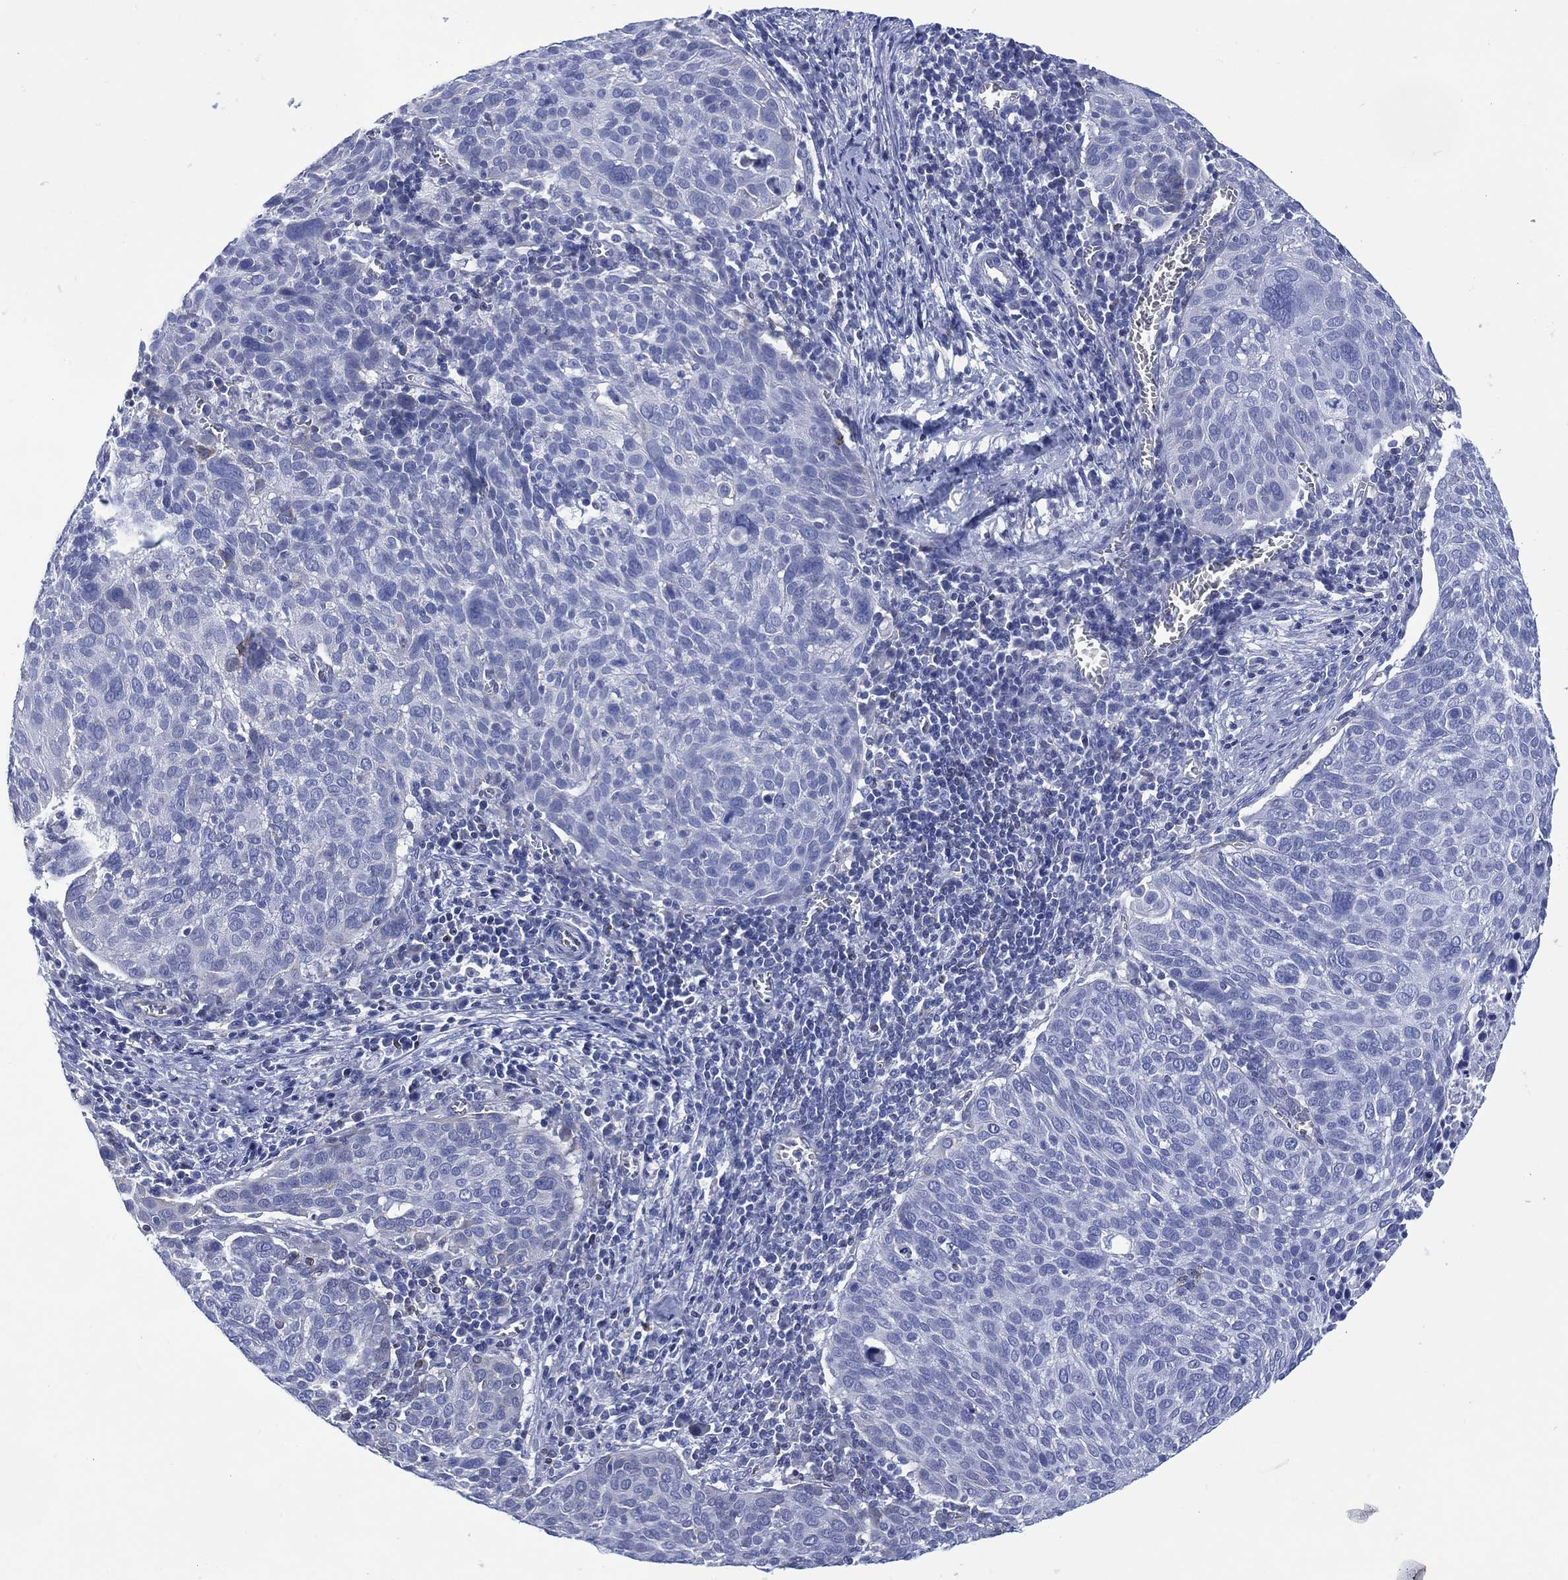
{"staining": {"intensity": "negative", "quantity": "none", "location": "none"}, "tissue": "cervical cancer", "cell_type": "Tumor cells", "image_type": "cancer", "snomed": [{"axis": "morphology", "description": "Squamous cell carcinoma, NOS"}, {"axis": "topography", "description": "Cervix"}], "caption": "The histopathology image displays no staining of tumor cells in cervical squamous cell carcinoma. (DAB IHC with hematoxylin counter stain).", "gene": "DDI1", "patient": {"sex": "female", "age": 39}}